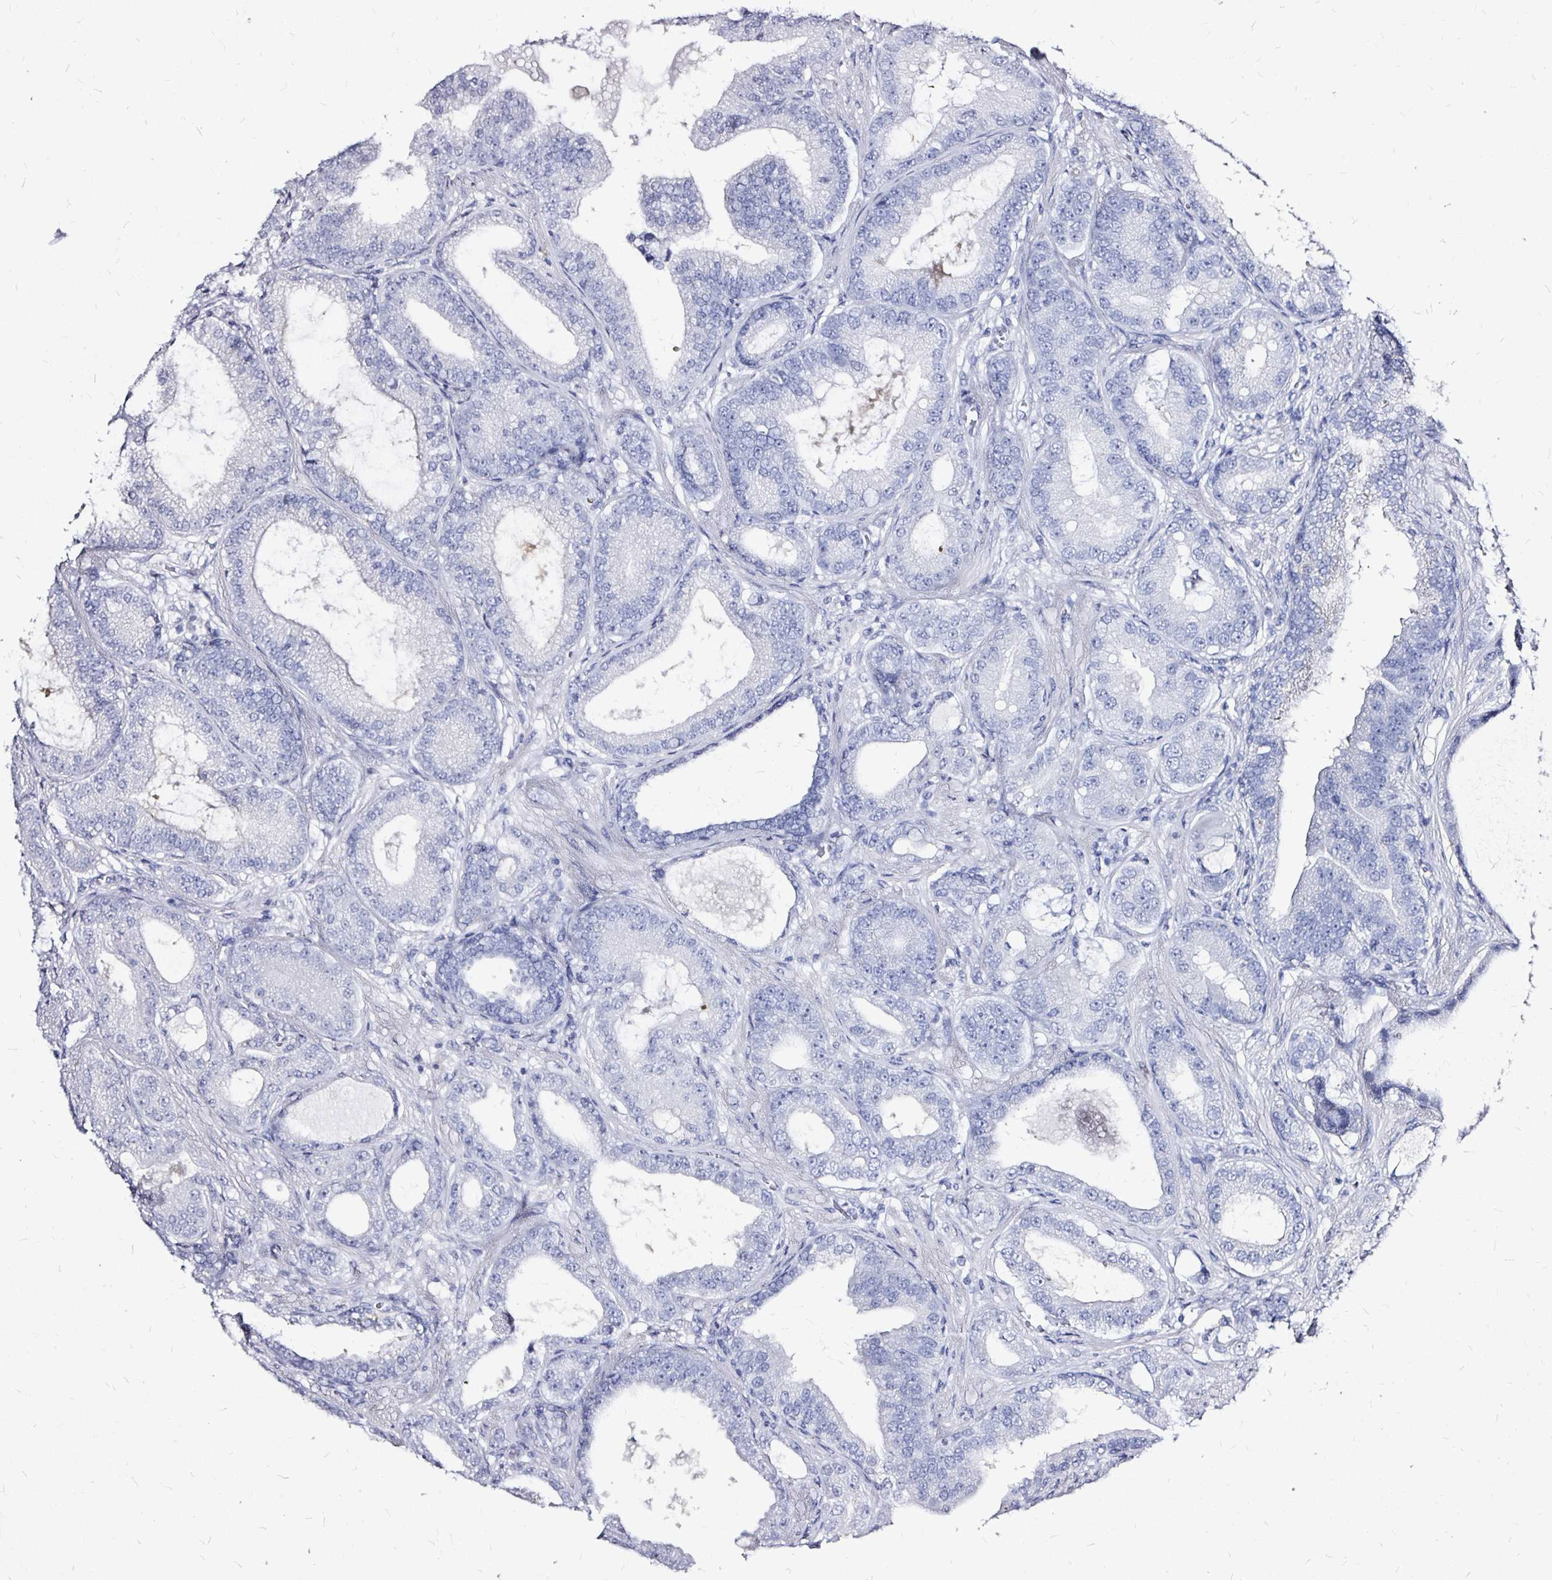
{"staining": {"intensity": "negative", "quantity": "none", "location": "none"}, "tissue": "prostate cancer", "cell_type": "Tumor cells", "image_type": "cancer", "snomed": [{"axis": "morphology", "description": "Adenocarcinoma, High grade"}, {"axis": "topography", "description": "Prostate"}], "caption": "This is an immunohistochemistry (IHC) photomicrograph of human prostate adenocarcinoma (high-grade). There is no positivity in tumor cells.", "gene": "LUZP4", "patient": {"sex": "male", "age": 65}}